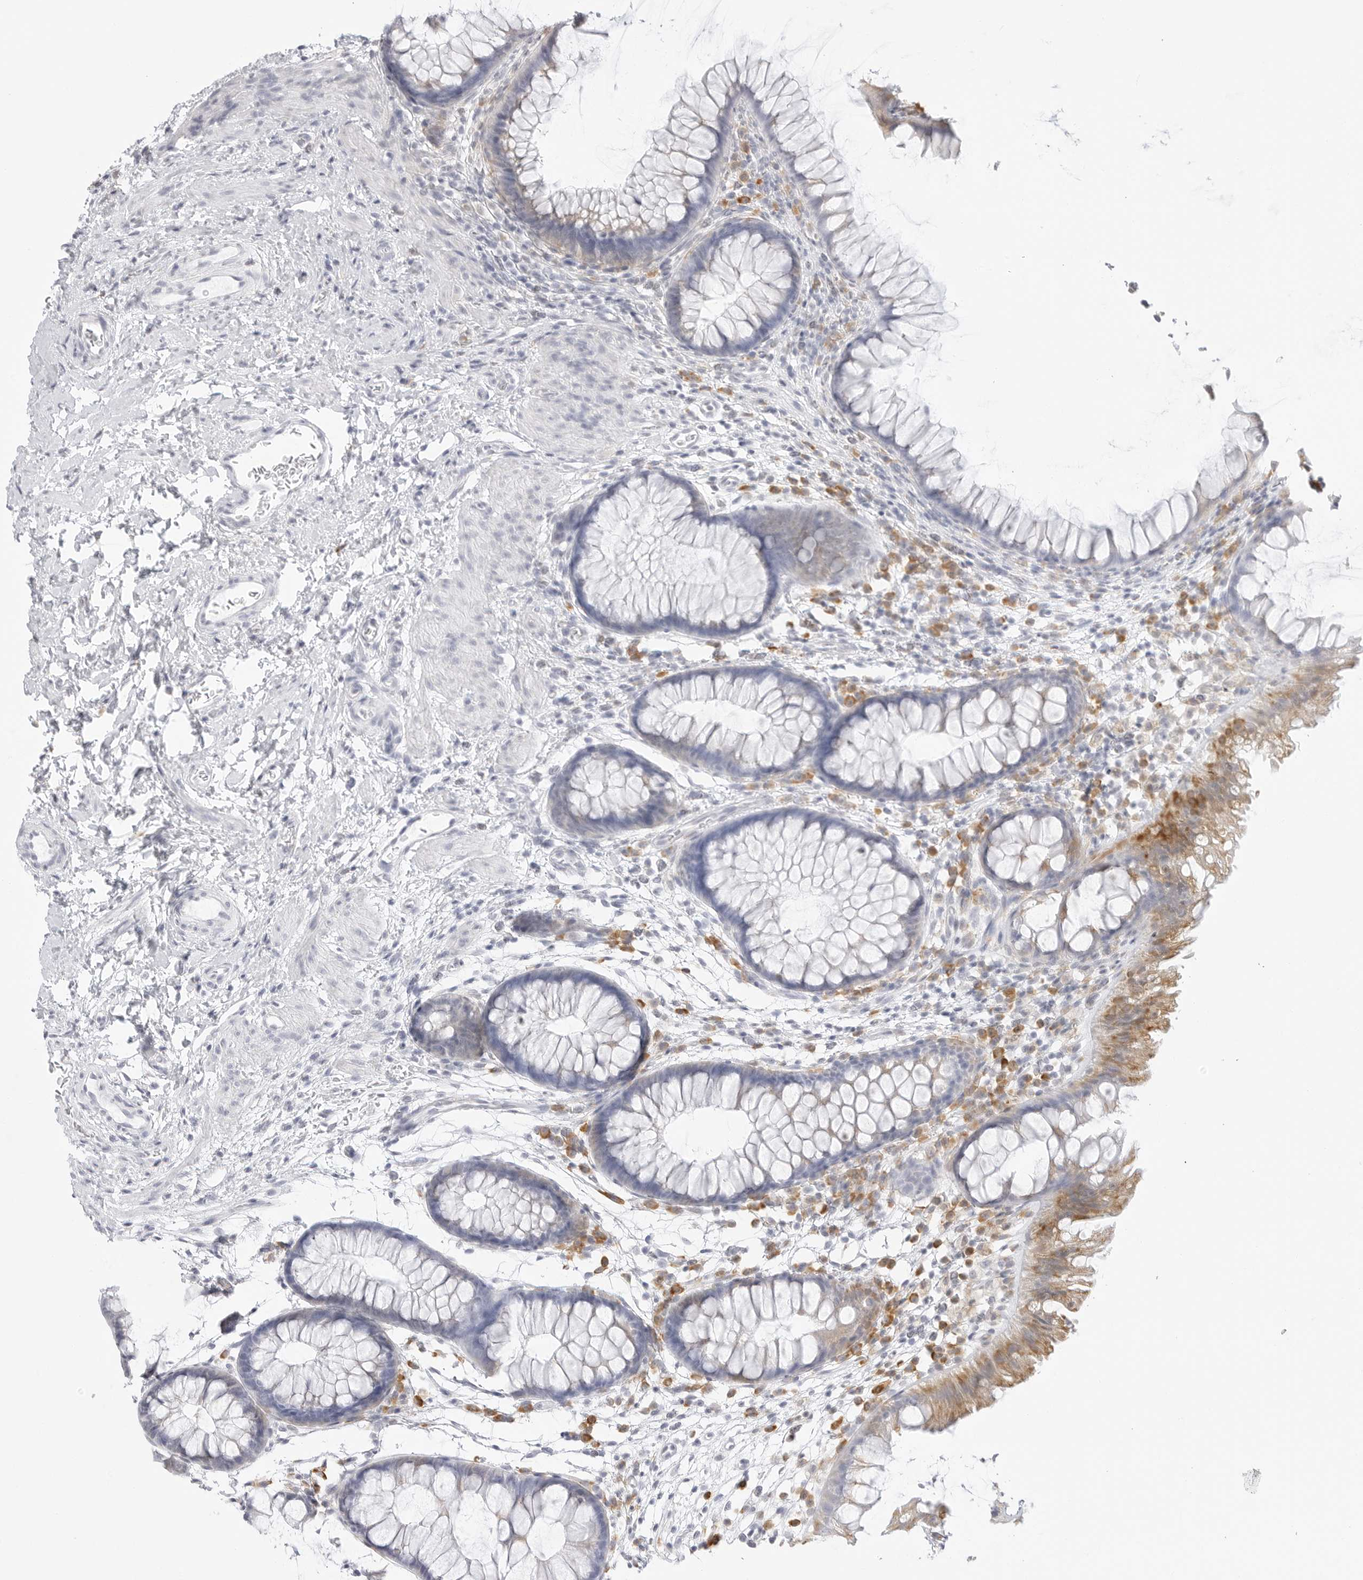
{"staining": {"intensity": "negative", "quantity": "none", "location": "none"}, "tissue": "colon", "cell_type": "Endothelial cells", "image_type": "normal", "snomed": [{"axis": "morphology", "description": "Normal tissue, NOS"}, {"axis": "topography", "description": "Colon"}], "caption": "Immunohistochemical staining of normal colon demonstrates no significant positivity in endothelial cells.", "gene": "THEM4", "patient": {"sex": "female", "age": 62}}